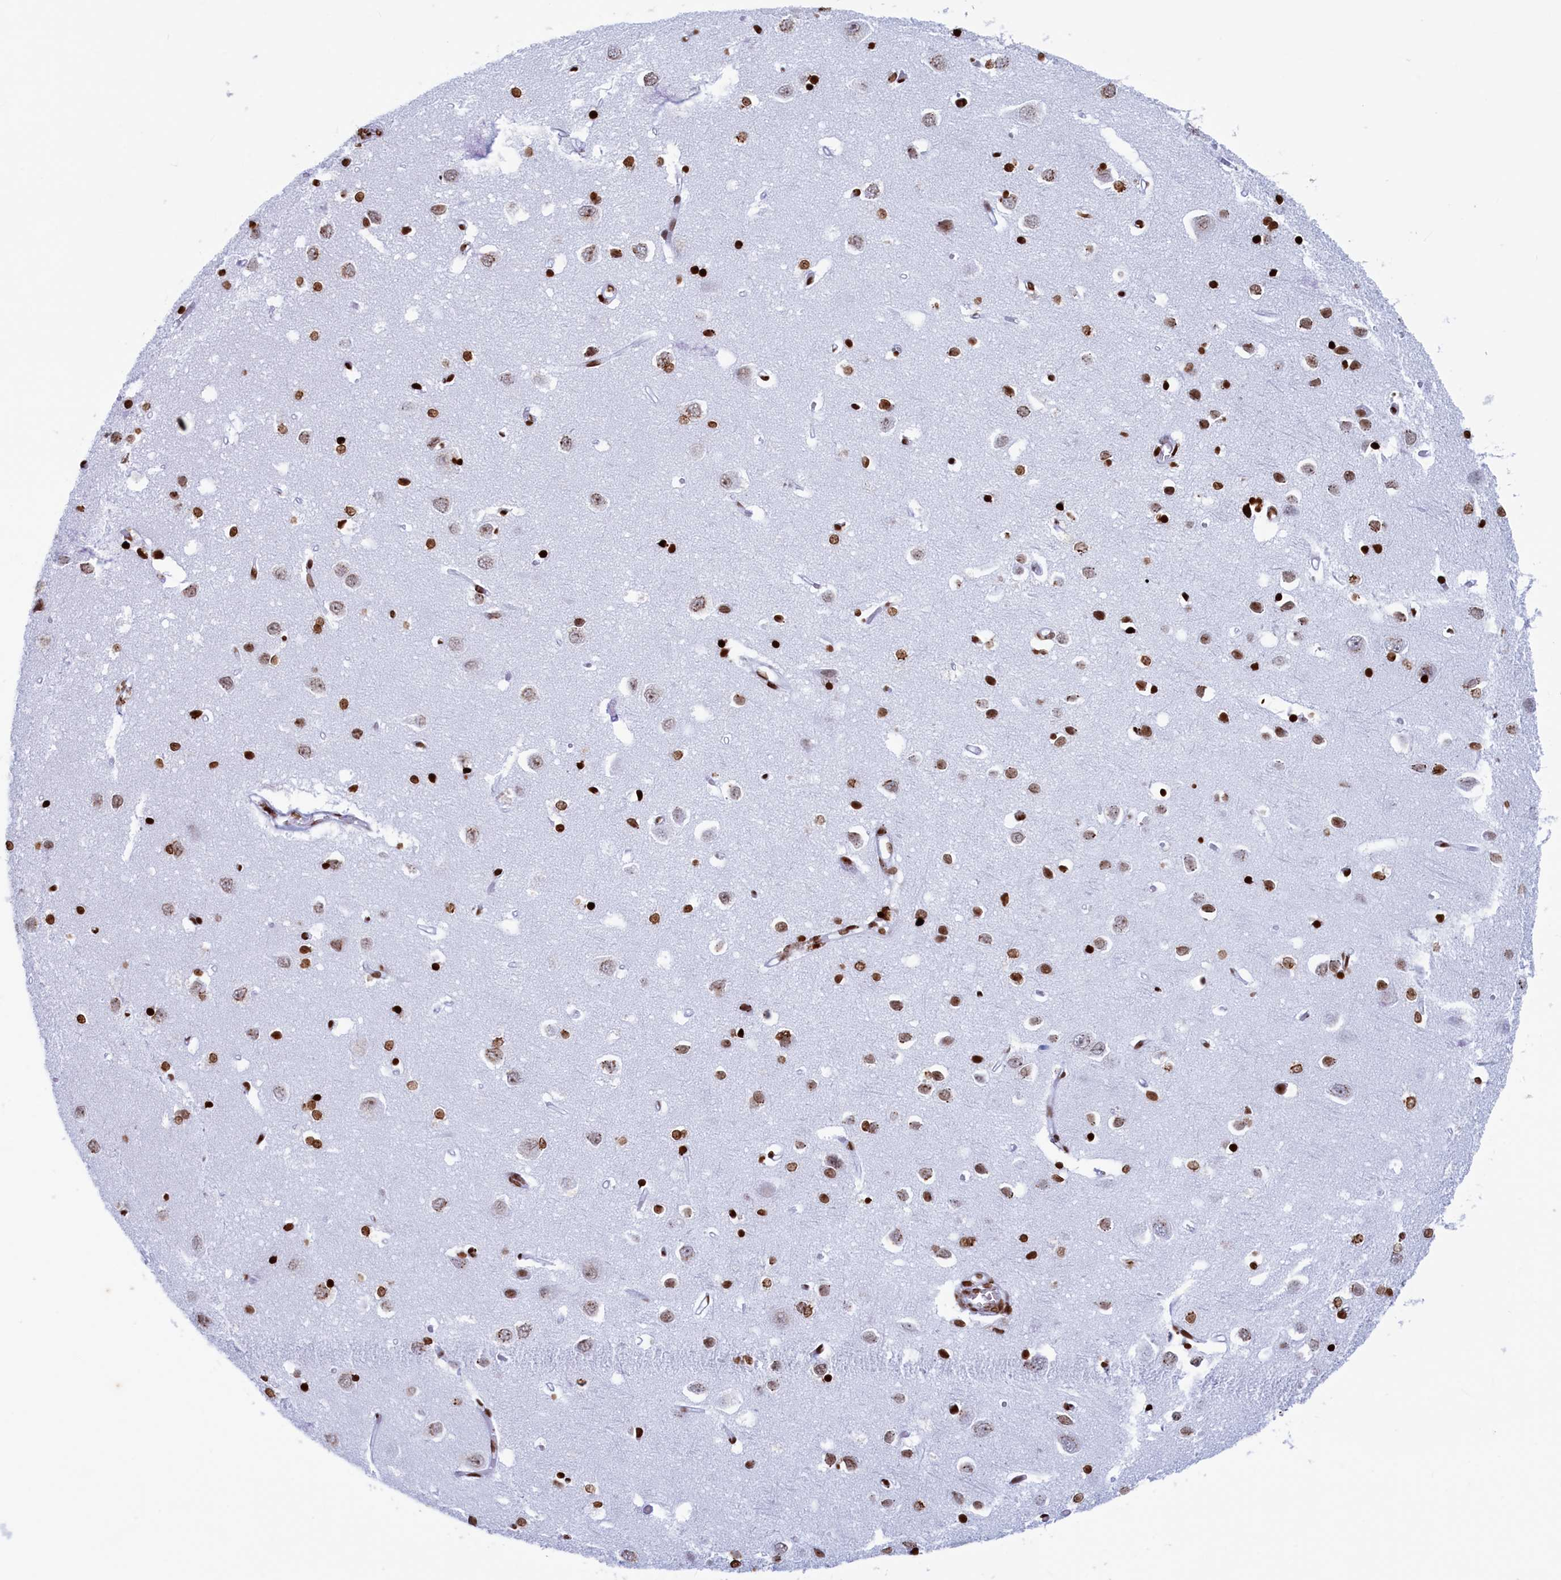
{"staining": {"intensity": "moderate", "quantity": ">75%", "location": "nuclear"}, "tissue": "cerebral cortex", "cell_type": "Endothelial cells", "image_type": "normal", "snomed": [{"axis": "morphology", "description": "Normal tissue, NOS"}, {"axis": "topography", "description": "Cerebral cortex"}], "caption": "DAB (3,3'-diaminobenzidine) immunohistochemical staining of benign cerebral cortex exhibits moderate nuclear protein staining in approximately >75% of endothelial cells. (DAB (3,3'-diaminobenzidine) IHC with brightfield microscopy, high magnification).", "gene": "APOBEC3A", "patient": {"sex": "female", "age": 64}}